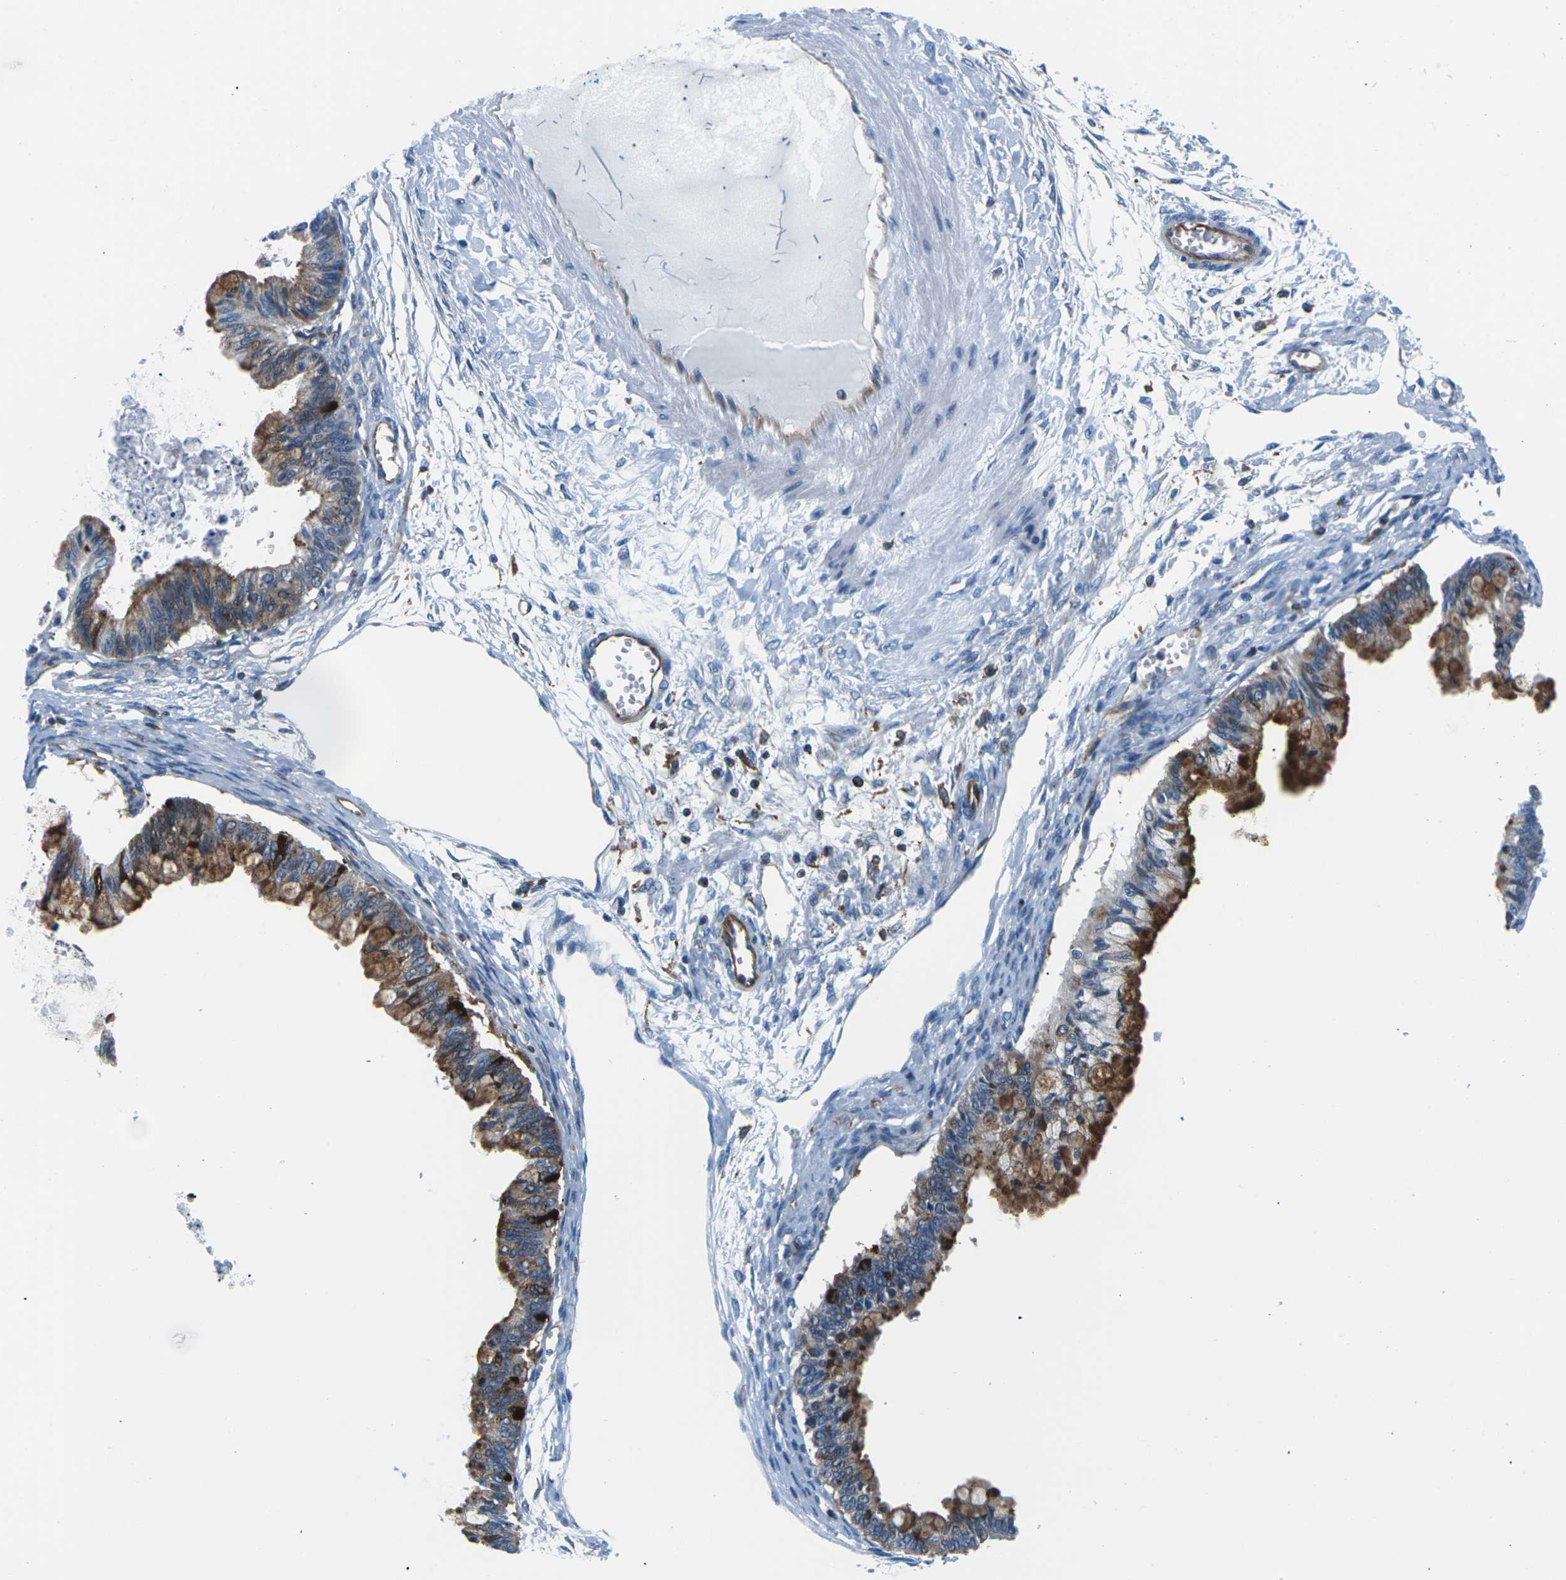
{"staining": {"intensity": "moderate", "quantity": ">75%", "location": "cytoplasmic/membranous"}, "tissue": "ovarian cancer", "cell_type": "Tumor cells", "image_type": "cancer", "snomed": [{"axis": "morphology", "description": "Cystadenocarcinoma, mucinous, NOS"}, {"axis": "topography", "description": "Ovary"}], "caption": "An image showing moderate cytoplasmic/membranous expression in about >75% of tumor cells in ovarian mucinous cystadenocarcinoma, as visualized by brown immunohistochemical staining.", "gene": "SOCS4", "patient": {"sex": "female", "age": 57}}